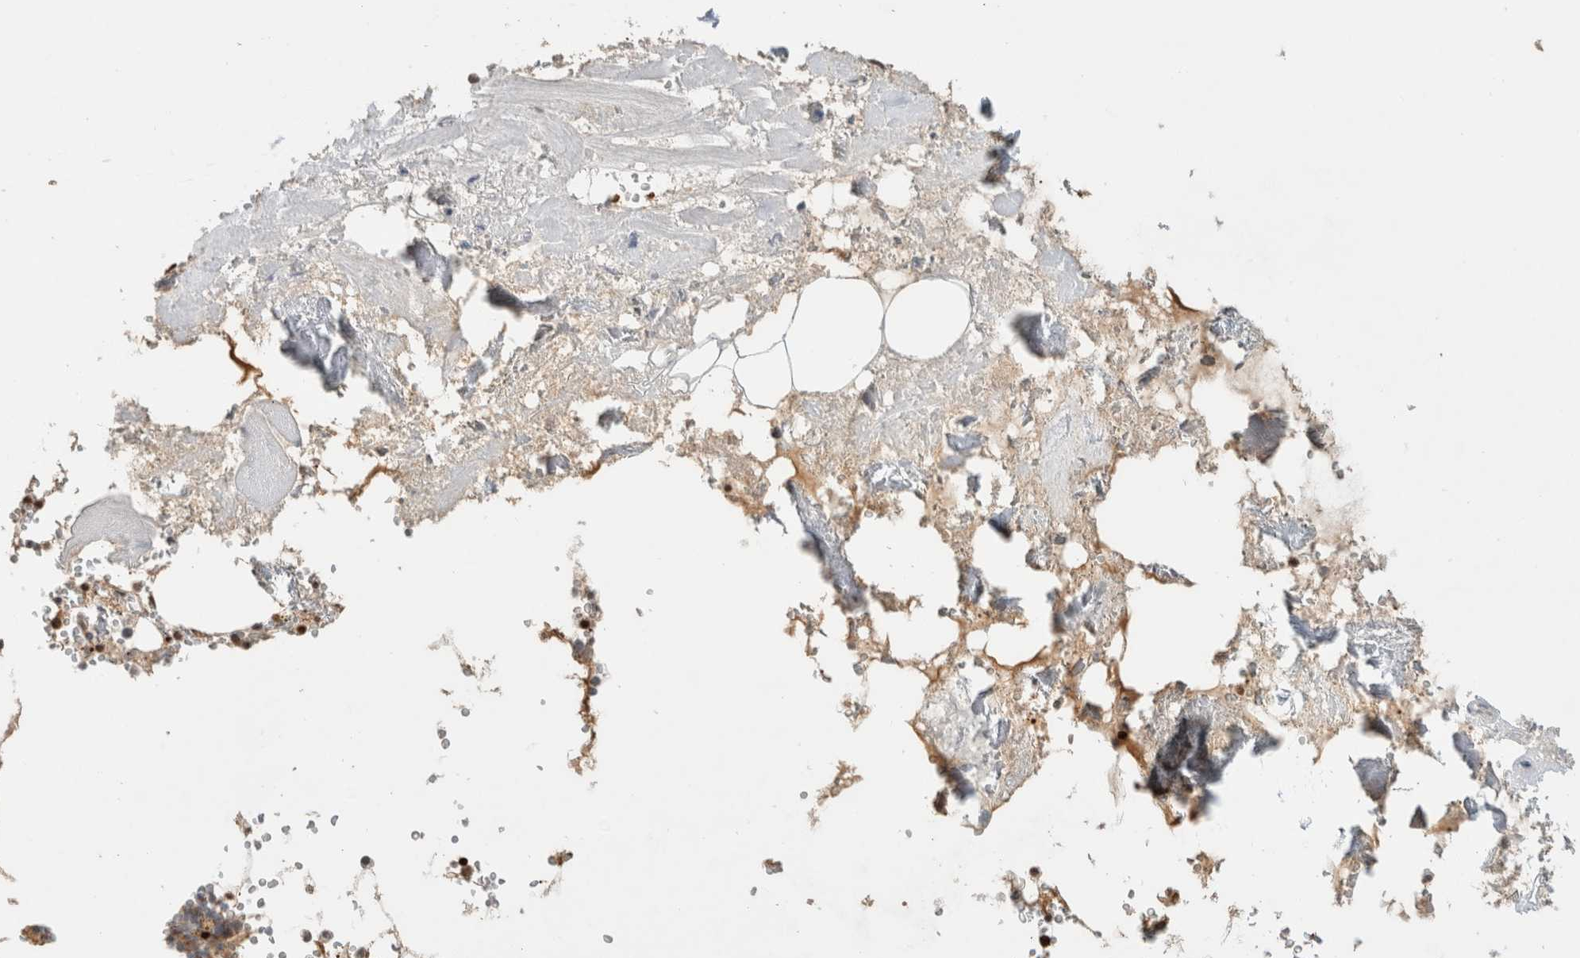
{"staining": {"intensity": "strong", "quantity": "25%-75%", "location": "cytoplasmic/membranous,nuclear"}, "tissue": "bone marrow", "cell_type": "Hematopoietic cells", "image_type": "normal", "snomed": [{"axis": "morphology", "description": "Normal tissue, NOS"}, {"axis": "topography", "description": "Bone marrow"}], "caption": "Immunohistochemical staining of benign human bone marrow displays strong cytoplasmic/membranous,nuclear protein expression in approximately 25%-75% of hematopoietic cells.", "gene": "SNRNP40", "patient": {"sex": "male", "age": 70}}